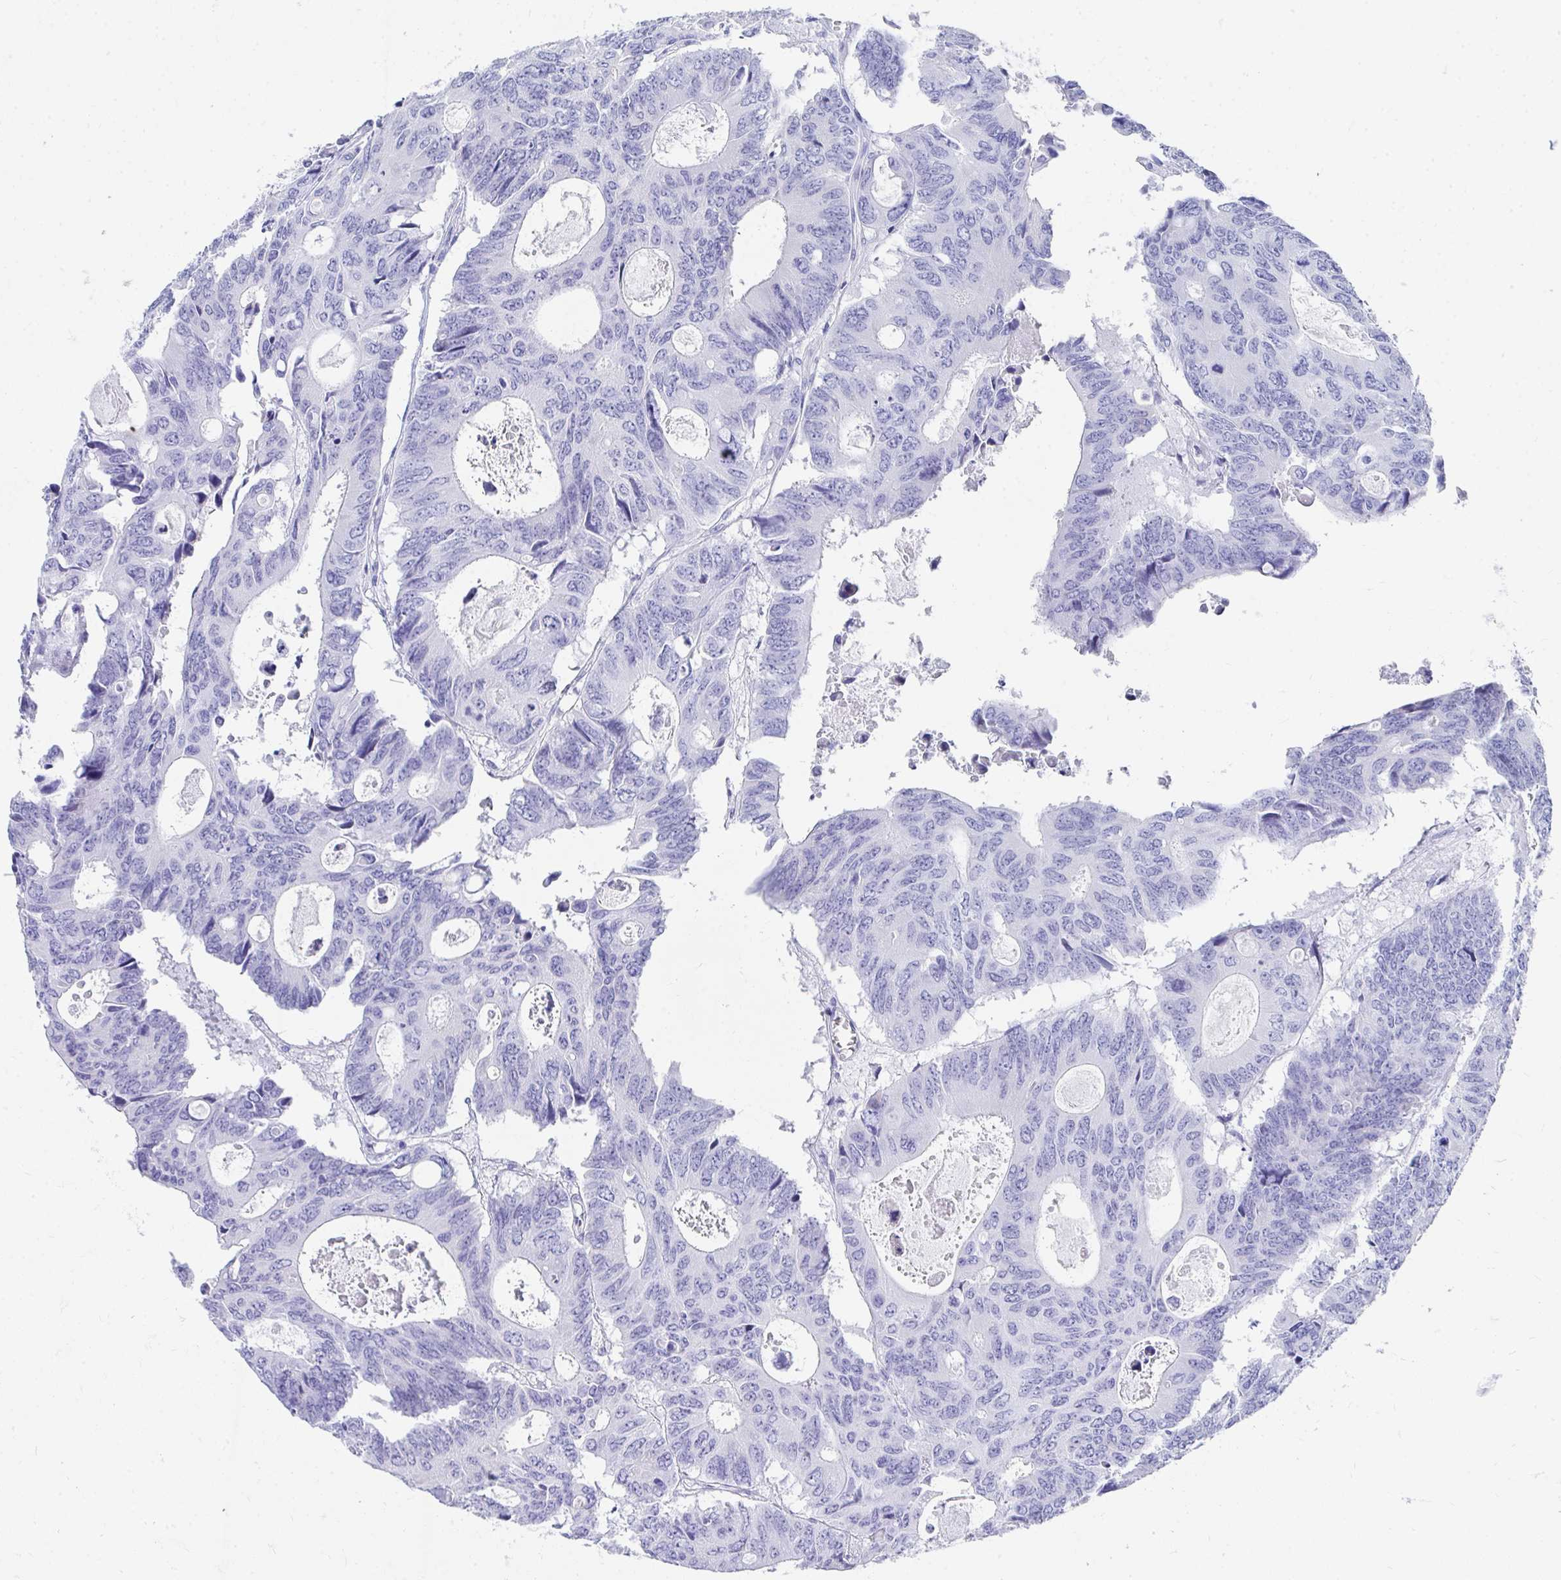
{"staining": {"intensity": "negative", "quantity": "none", "location": "none"}, "tissue": "colorectal cancer", "cell_type": "Tumor cells", "image_type": "cancer", "snomed": [{"axis": "morphology", "description": "Adenocarcinoma, NOS"}, {"axis": "topography", "description": "Rectum"}], "caption": "Colorectal cancer was stained to show a protein in brown. There is no significant expression in tumor cells. The staining was performed using DAB (3,3'-diaminobenzidine) to visualize the protein expression in brown, while the nuclei were stained in blue with hematoxylin (Magnification: 20x).", "gene": "HGD", "patient": {"sex": "male", "age": 76}}